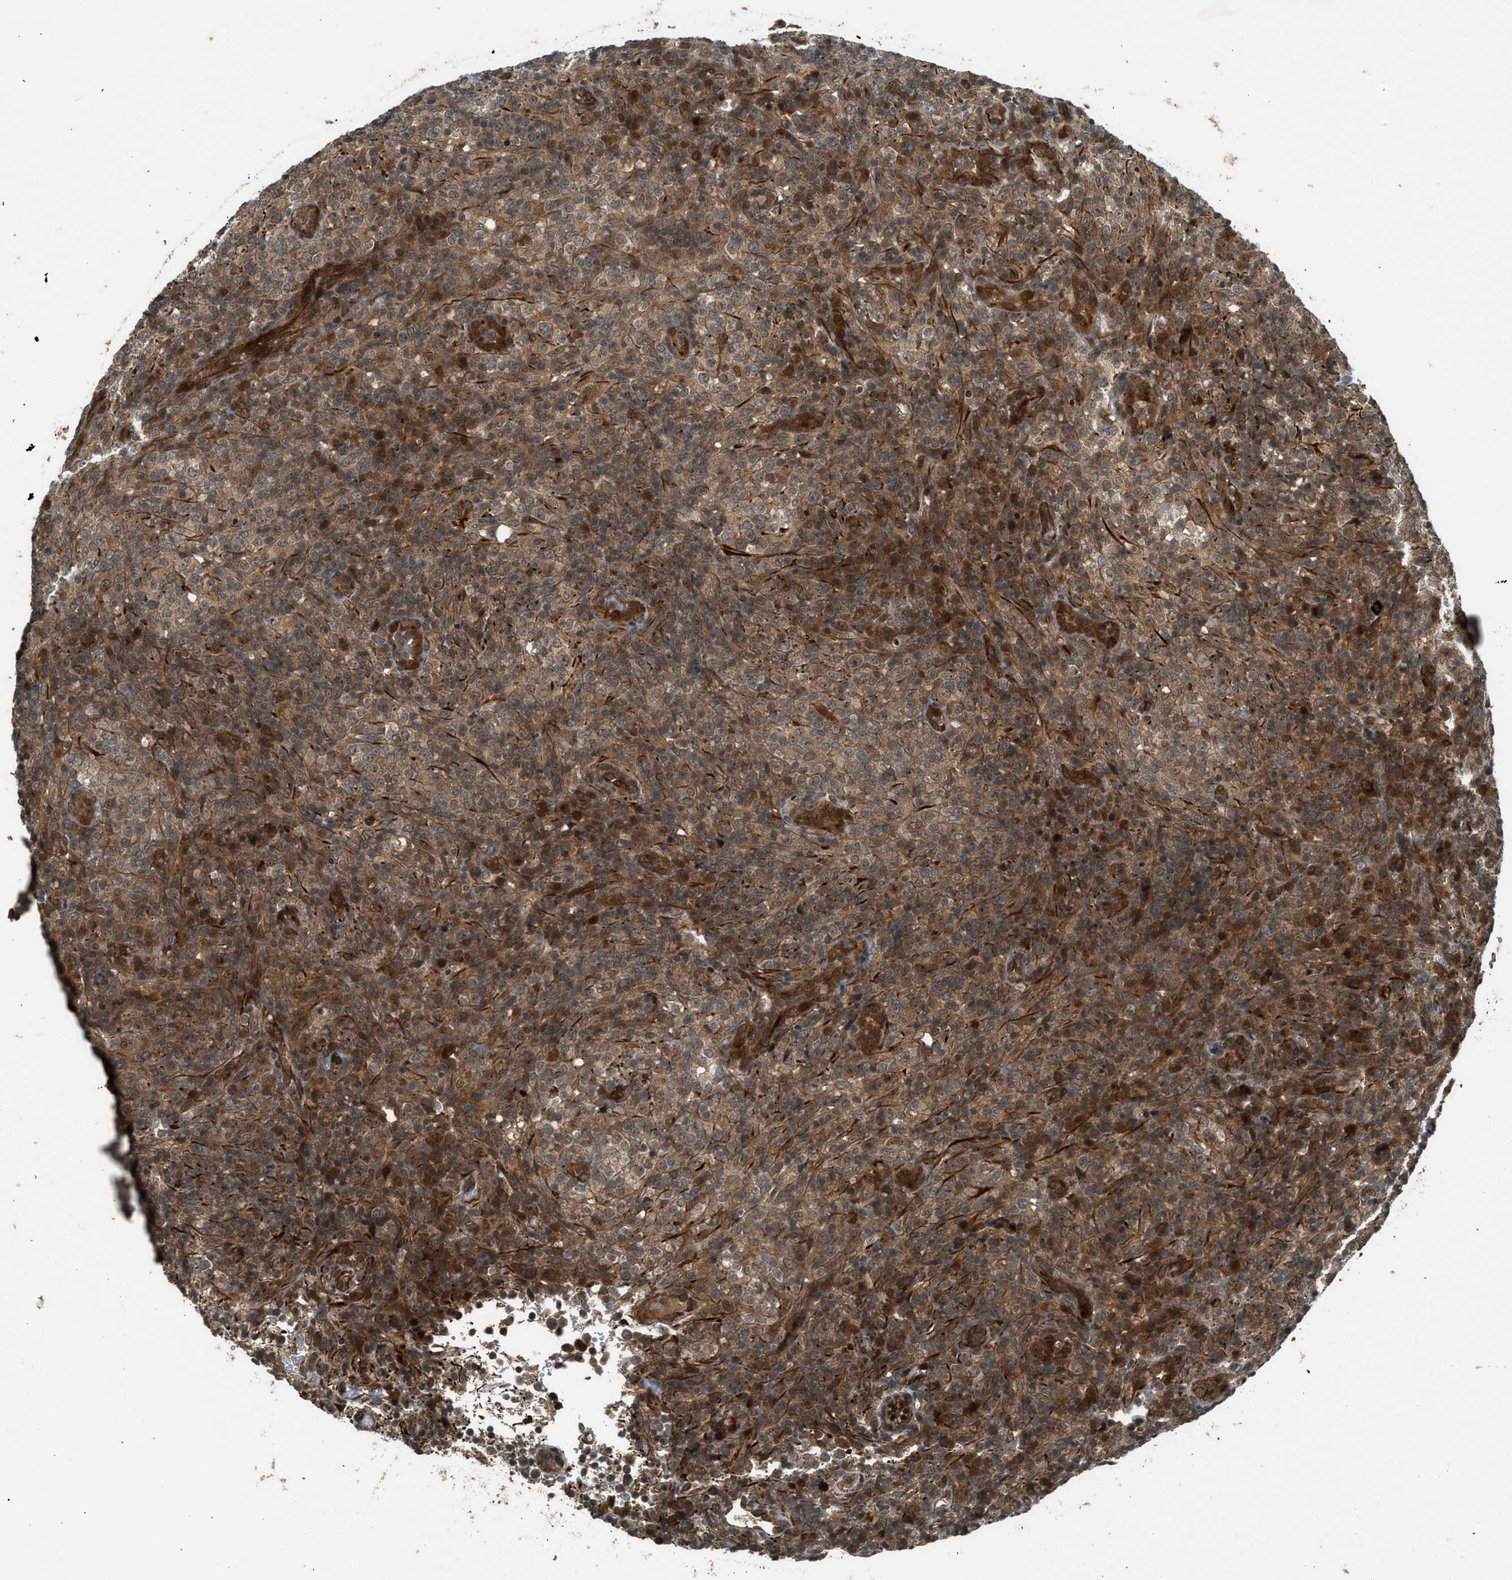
{"staining": {"intensity": "moderate", "quantity": ">75%", "location": "cytoplasmic/membranous"}, "tissue": "lymphoma", "cell_type": "Tumor cells", "image_type": "cancer", "snomed": [{"axis": "morphology", "description": "Malignant lymphoma, non-Hodgkin's type, High grade"}, {"axis": "topography", "description": "Lymph node"}], "caption": "DAB (3,3'-diaminobenzidine) immunohistochemical staining of human lymphoma shows moderate cytoplasmic/membranous protein staining in approximately >75% of tumor cells.", "gene": "TXNL1", "patient": {"sex": "female", "age": 76}}